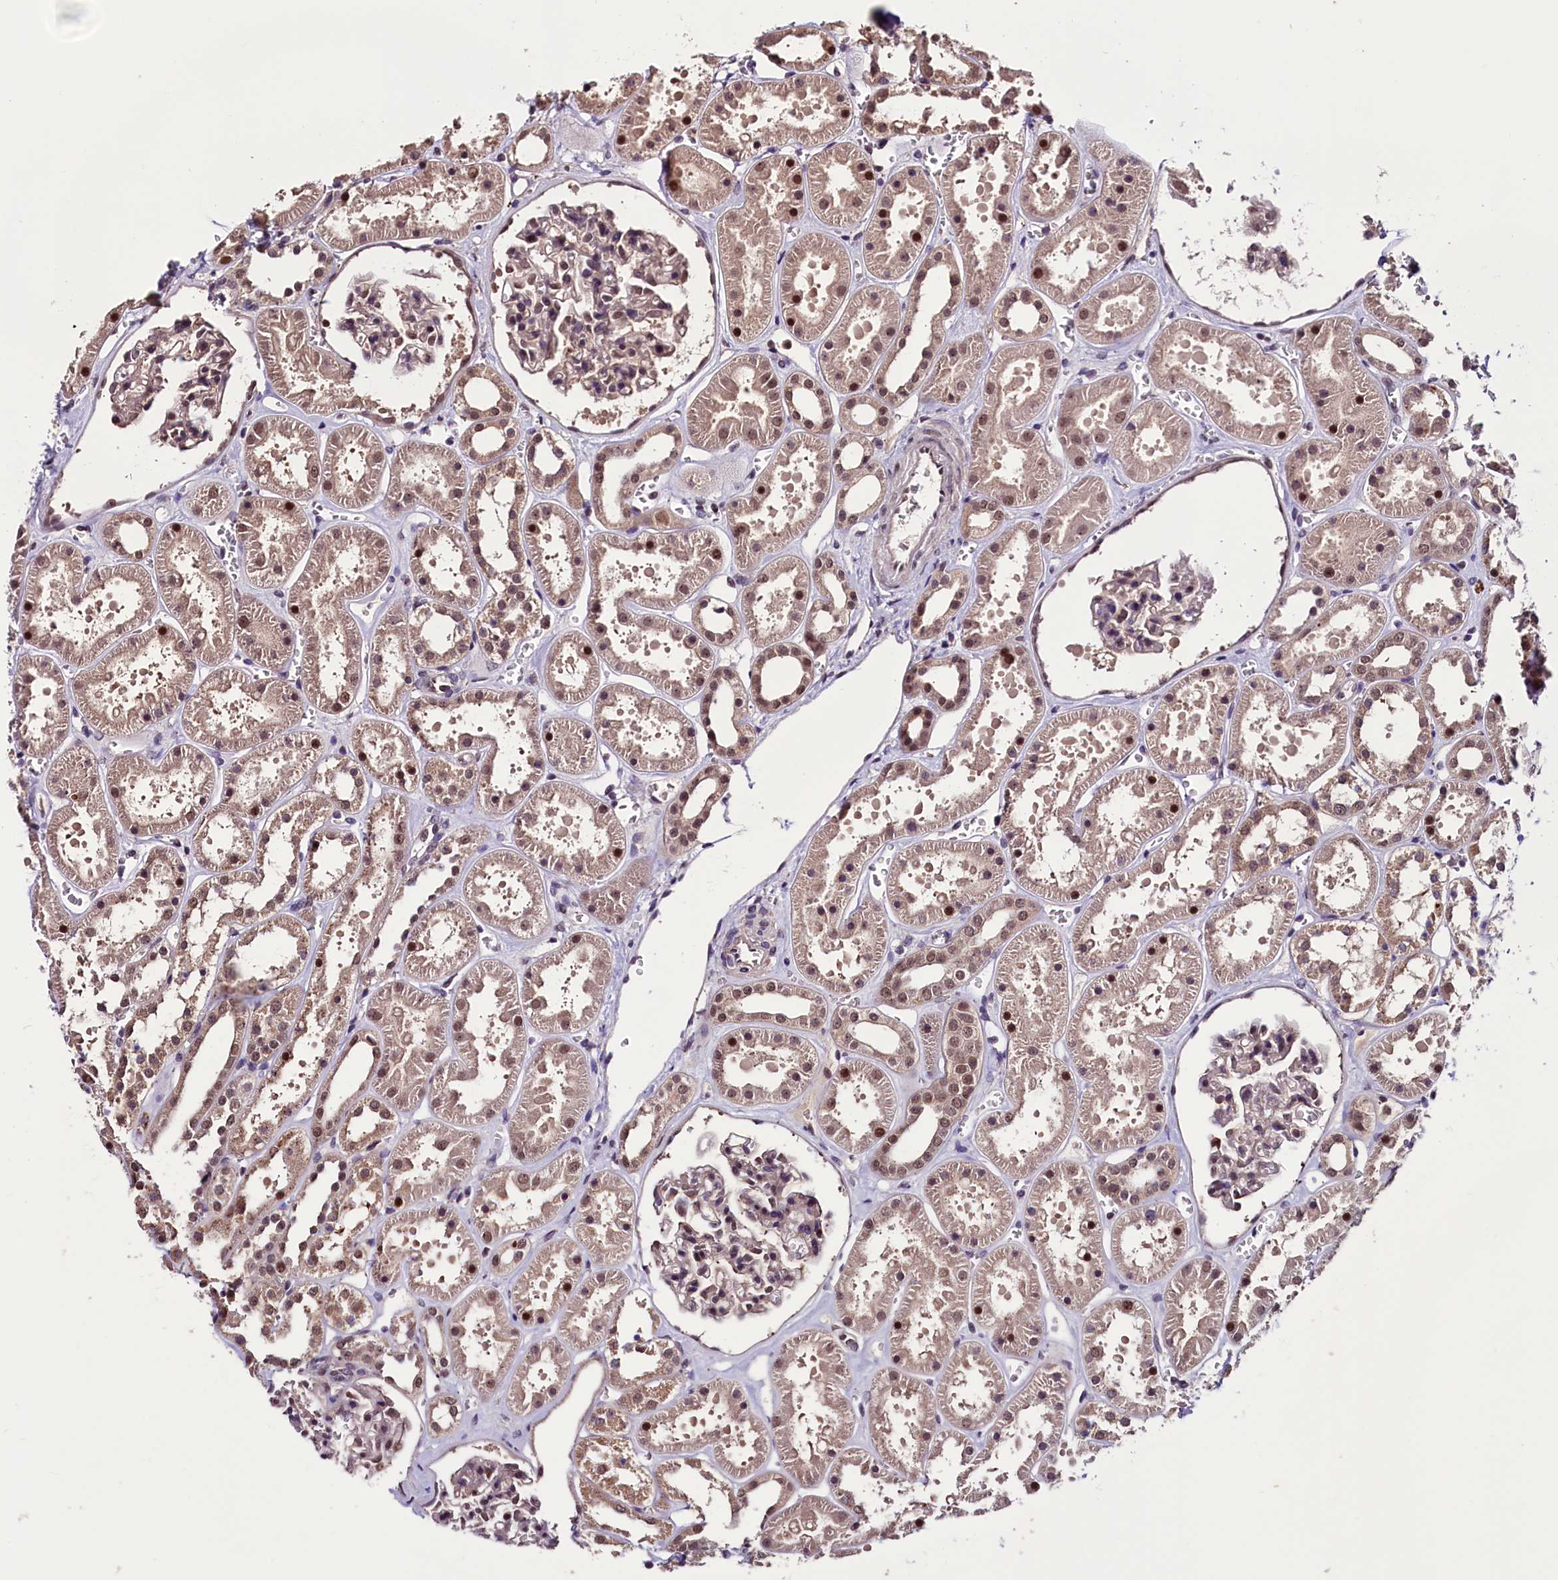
{"staining": {"intensity": "weak", "quantity": "25%-75%", "location": "nuclear"}, "tissue": "kidney", "cell_type": "Cells in glomeruli", "image_type": "normal", "snomed": [{"axis": "morphology", "description": "Normal tissue, NOS"}, {"axis": "topography", "description": "Kidney"}], "caption": "Brown immunohistochemical staining in benign human kidney reveals weak nuclear positivity in about 25%-75% of cells in glomeruli. (DAB = brown stain, brightfield microscopy at high magnification).", "gene": "RNMT", "patient": {"sex": "female", "age": 41}}